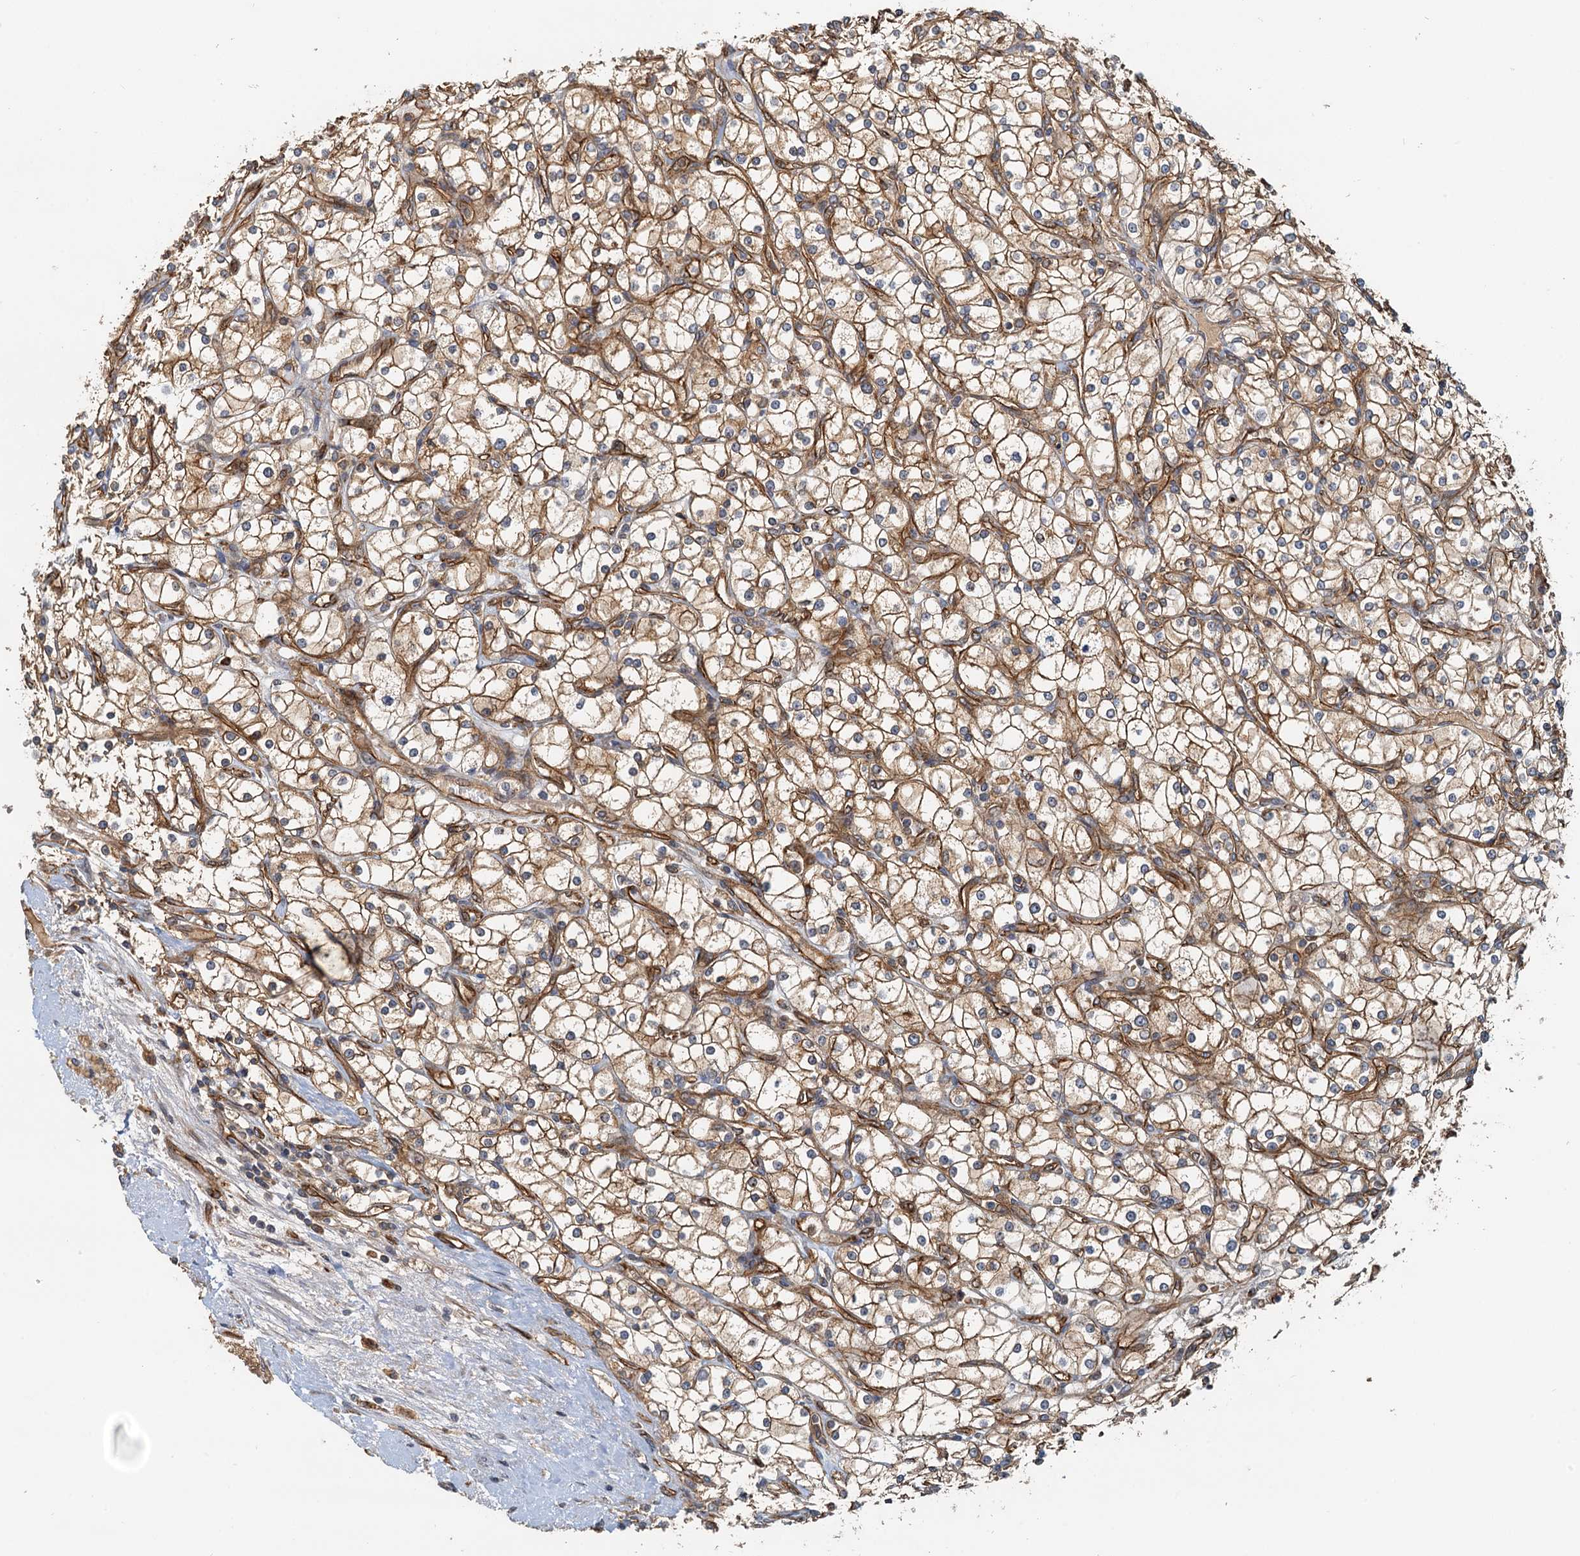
{"staining": {"intensity": "moderate", "quantity": ">75%", "location": "cytoplasmic/membranous"}, "tissue": "renal cancer", "cell_type": "Tumor cells", "image_type": "cancer", "snomed": [{"axis": "morphology", "description": "Adenocarcinoma, NOS"}, {"axis": "topography", "description": "Kidney"}], "caption": "Protein staining shows moderate cytoplasmic/membranous positivity in approximately >75% of tumor cells in renal adenocarcinoma.", "gene": "NIPAL3", "patient": {"sex": "male", "age": 80}}